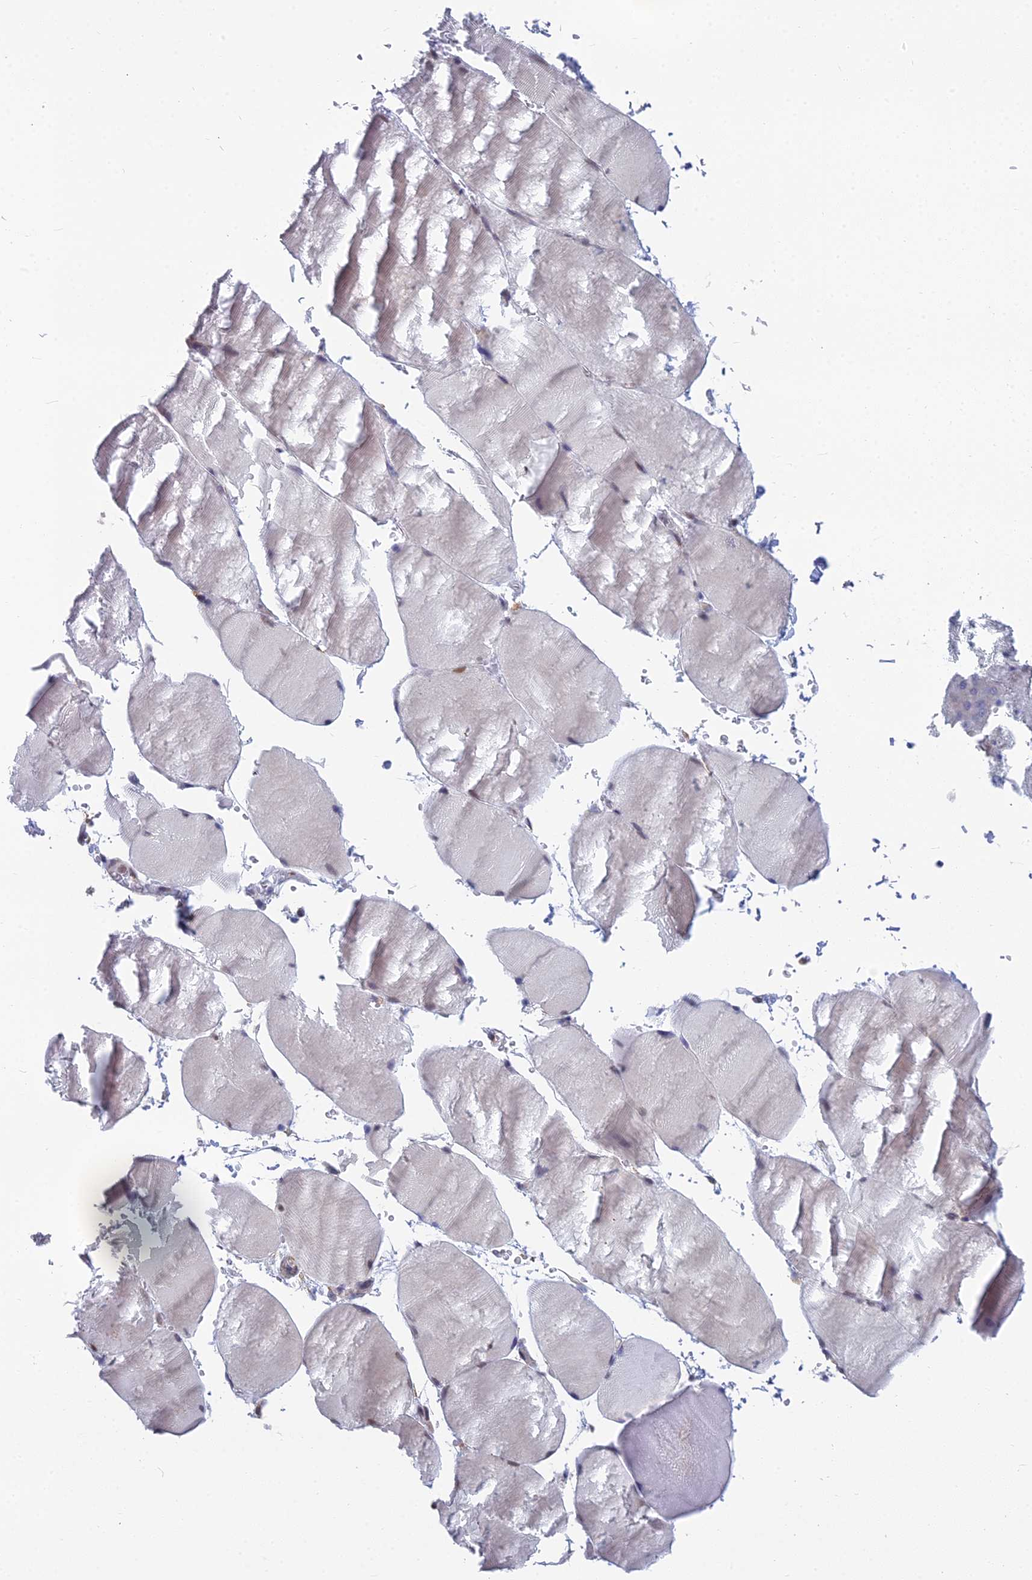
{"staining": {"intensity": "moderate", "quantity": "<25%", "location": "nuclear"}, "tissue": "skeletal muscle", "cell_type": "Myocytes", "image_type": "normal", "snomed": [{"axis": "morphology", "description": "Normal tissue, NOS"}, {"axis": "topography", "description": "Skeletal muscle"}, {"axis": "topography", "description": "Head-Neck"}], "caption": "The image reveals staining of benign skeletal muscle, revealing moderate nuclear protein expression (brown color) within myocytes.", "gene": "KIAA1143", "patient": {"sex": "male", "age": 66}}